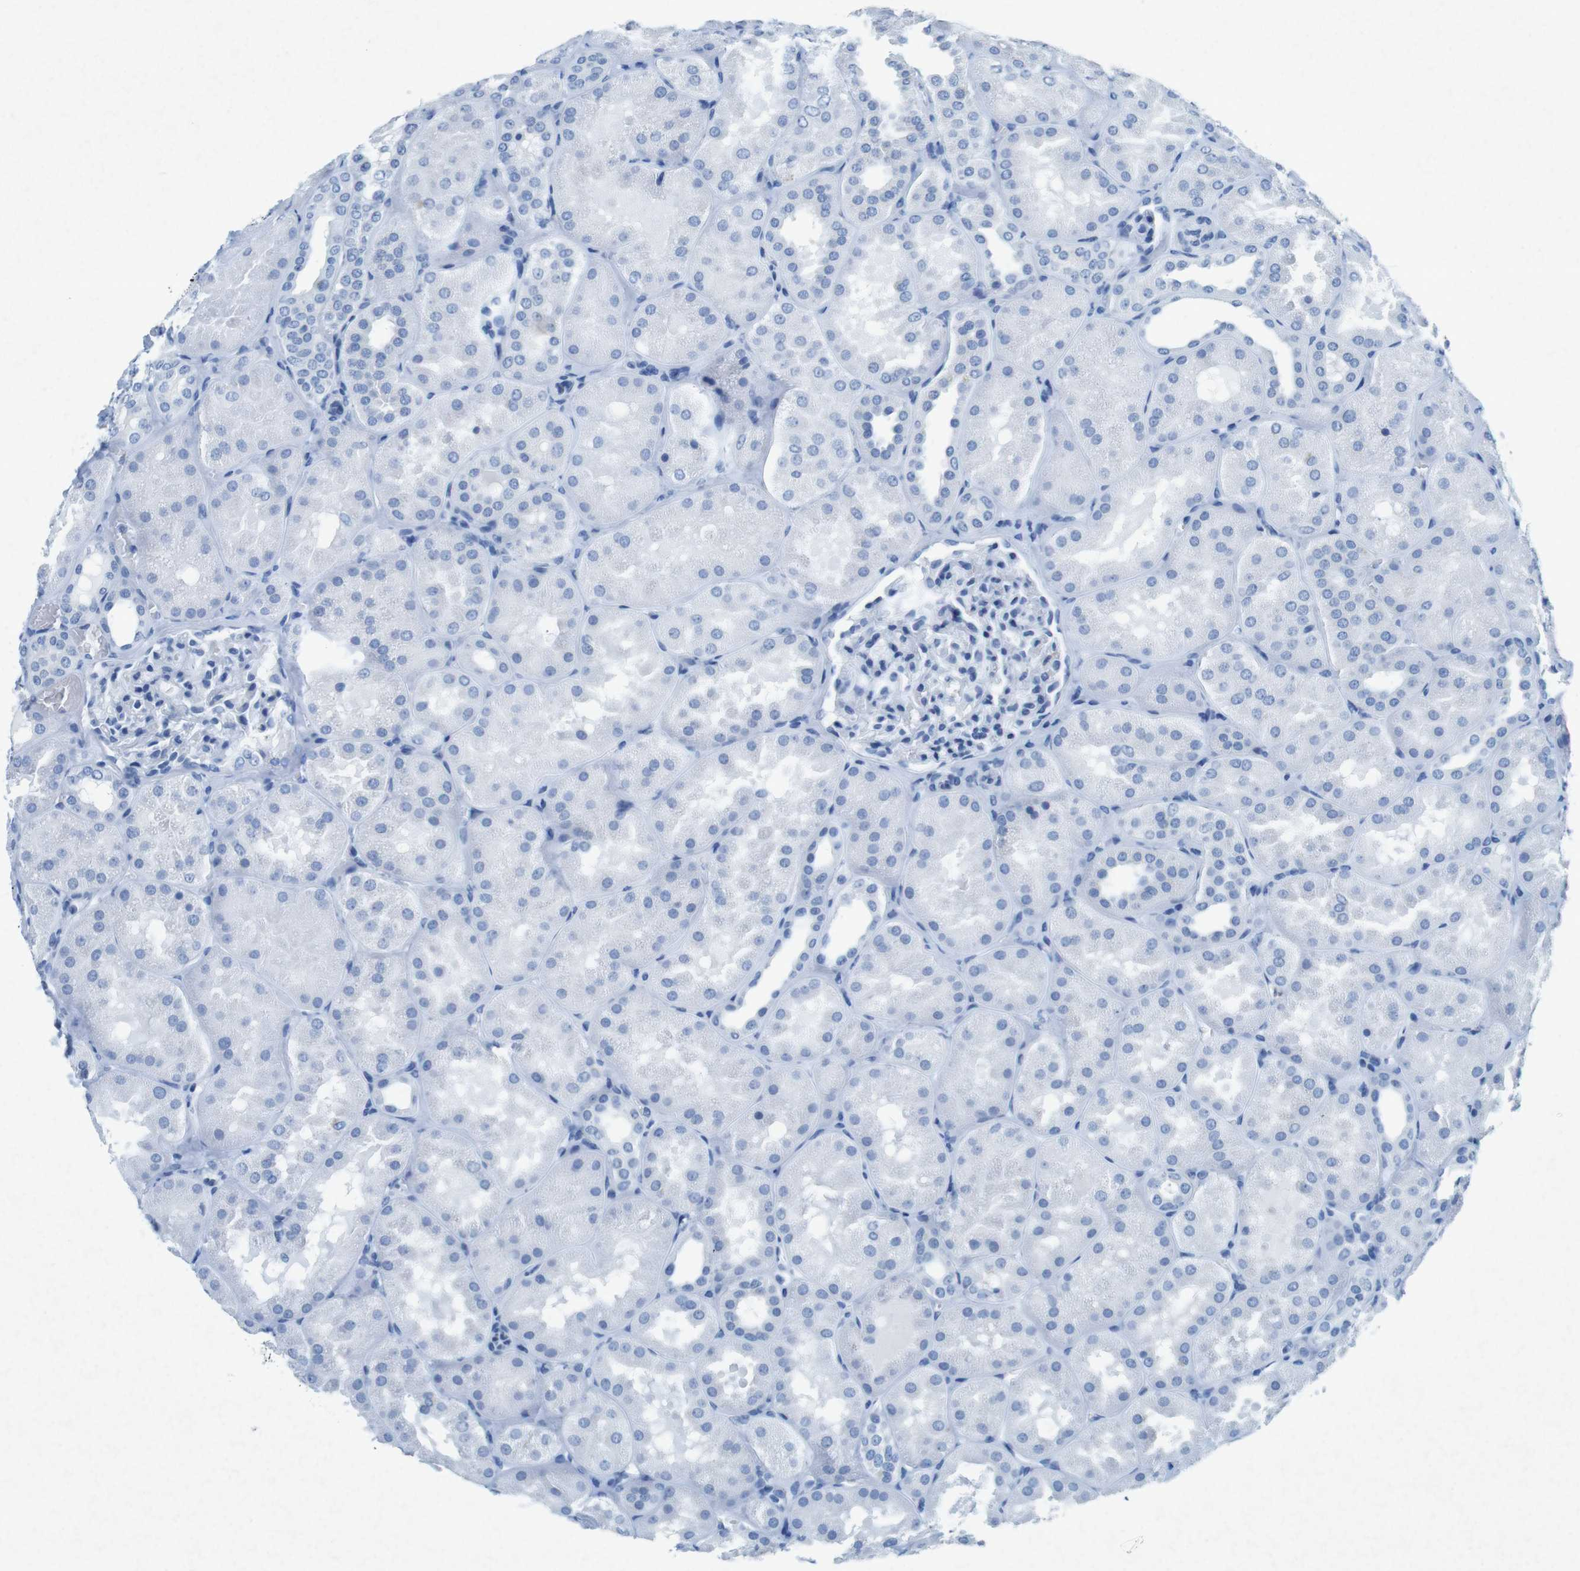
{"staining": {"intensity": "negative", "quantity": "none", "location": "none"}, "tissue": "kidney", "cell_type": "Cells in glomeruli", "image_type": "normal", "snomed": [{"axis": "morphology", "description": "Normal tissue, NOS"}, {"axis": "topography", "description": "Kidney"}], "caption": "DAB immunohistochemical staining of unremarkable kidney displays no significant staining in cells in glomeruli.", "gene": "CTAG1B", "patient": {"sex": "male", "age": 28}}